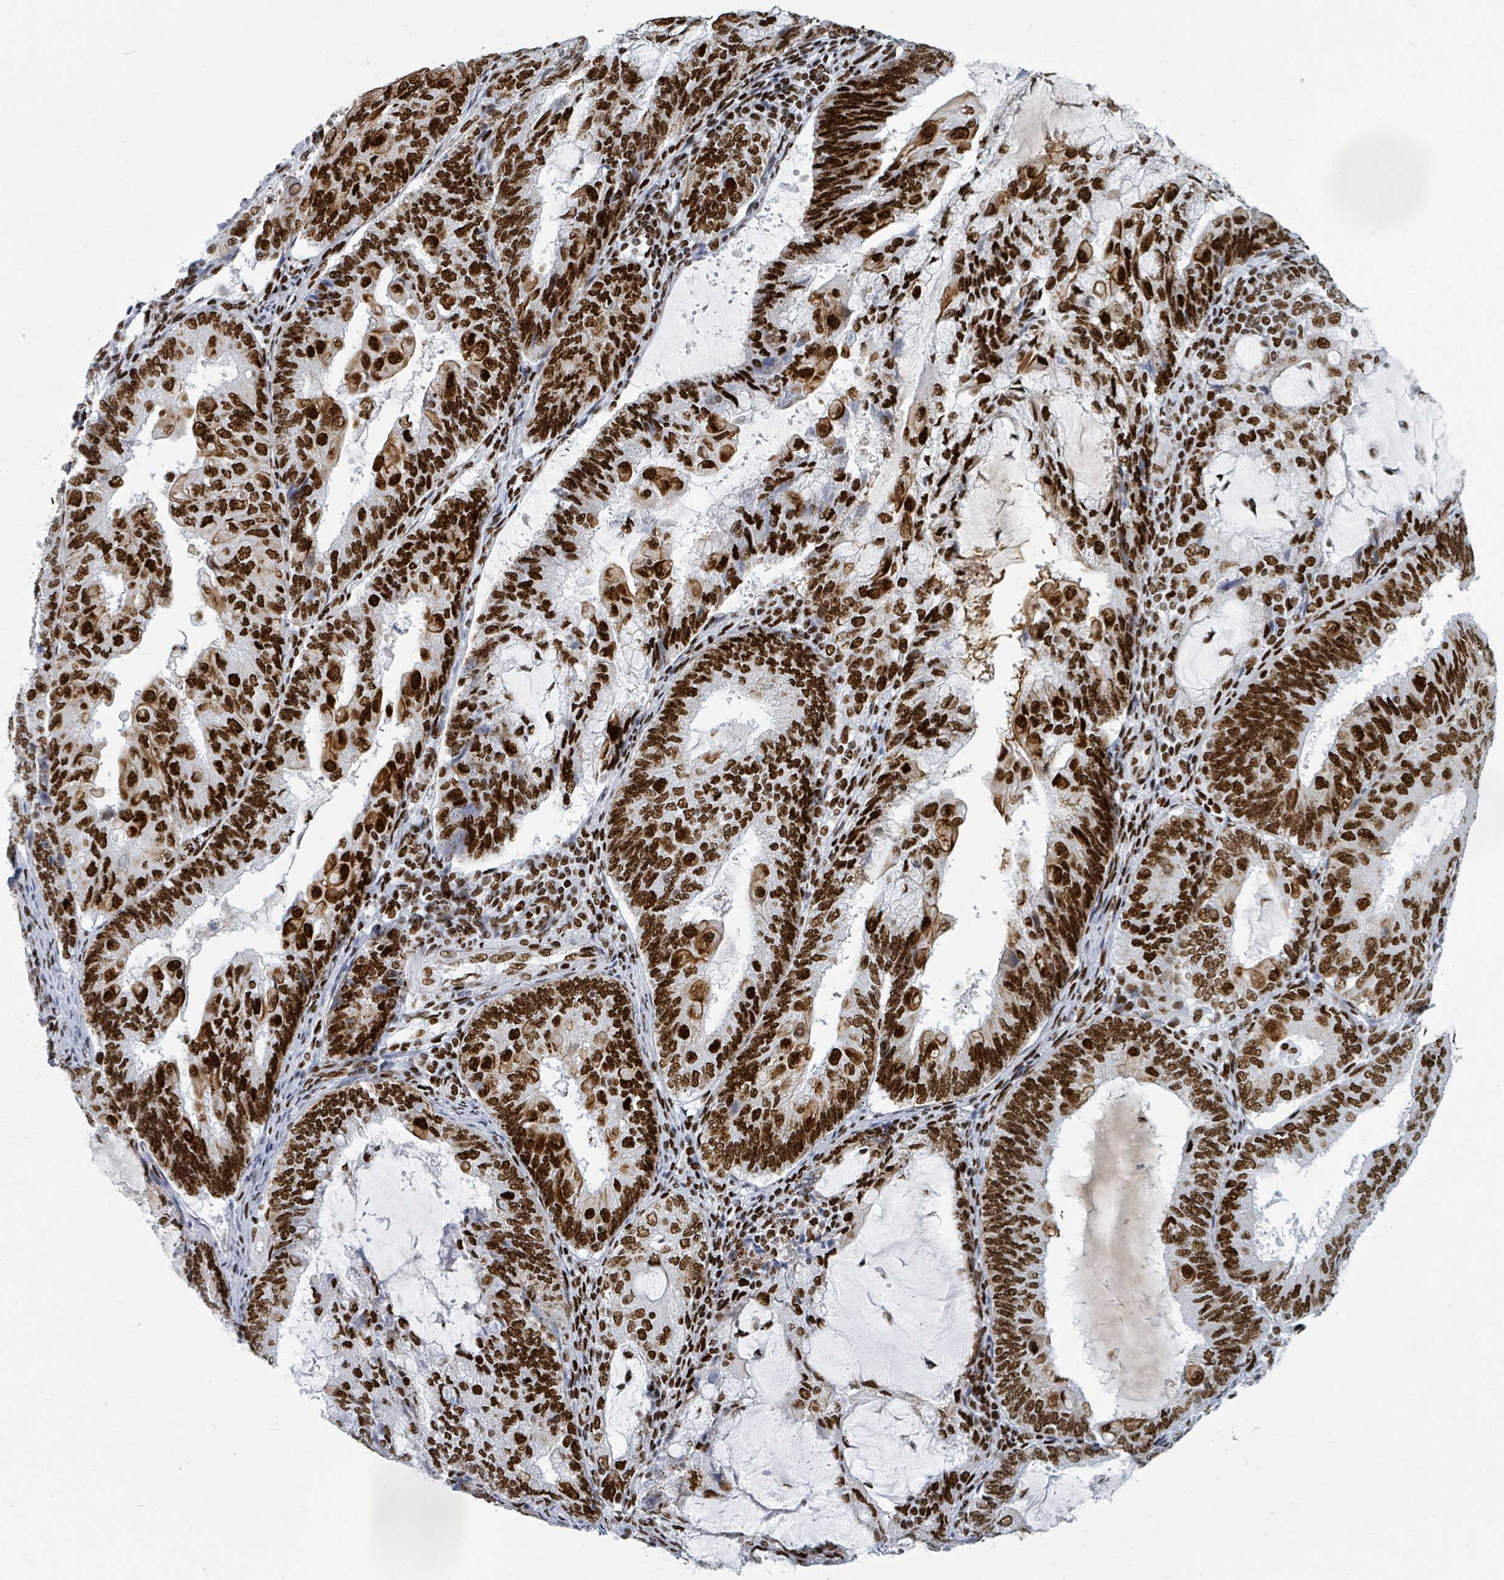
{"staining": {"intensity": "strong", "quantity": ">75%", "location": "nuclear"}, "tissue": "endometrial cancer", "cell_type": "Tumor cells", "image_type": "cancer", "snomed": [{"axis": "morphology", "description": "Adenocarcinoma, NOS"}, {"axis": "topography", "description": "Endometrium"}], "caption": "There is high levels of strong nuclear positivity in tumor cells of adenocarcinoma (endometrial), as demonstrated by immunohistochemical staining (brown color).", "gene": "DHX16", "patient": {"sex": "female", "age": 81}}